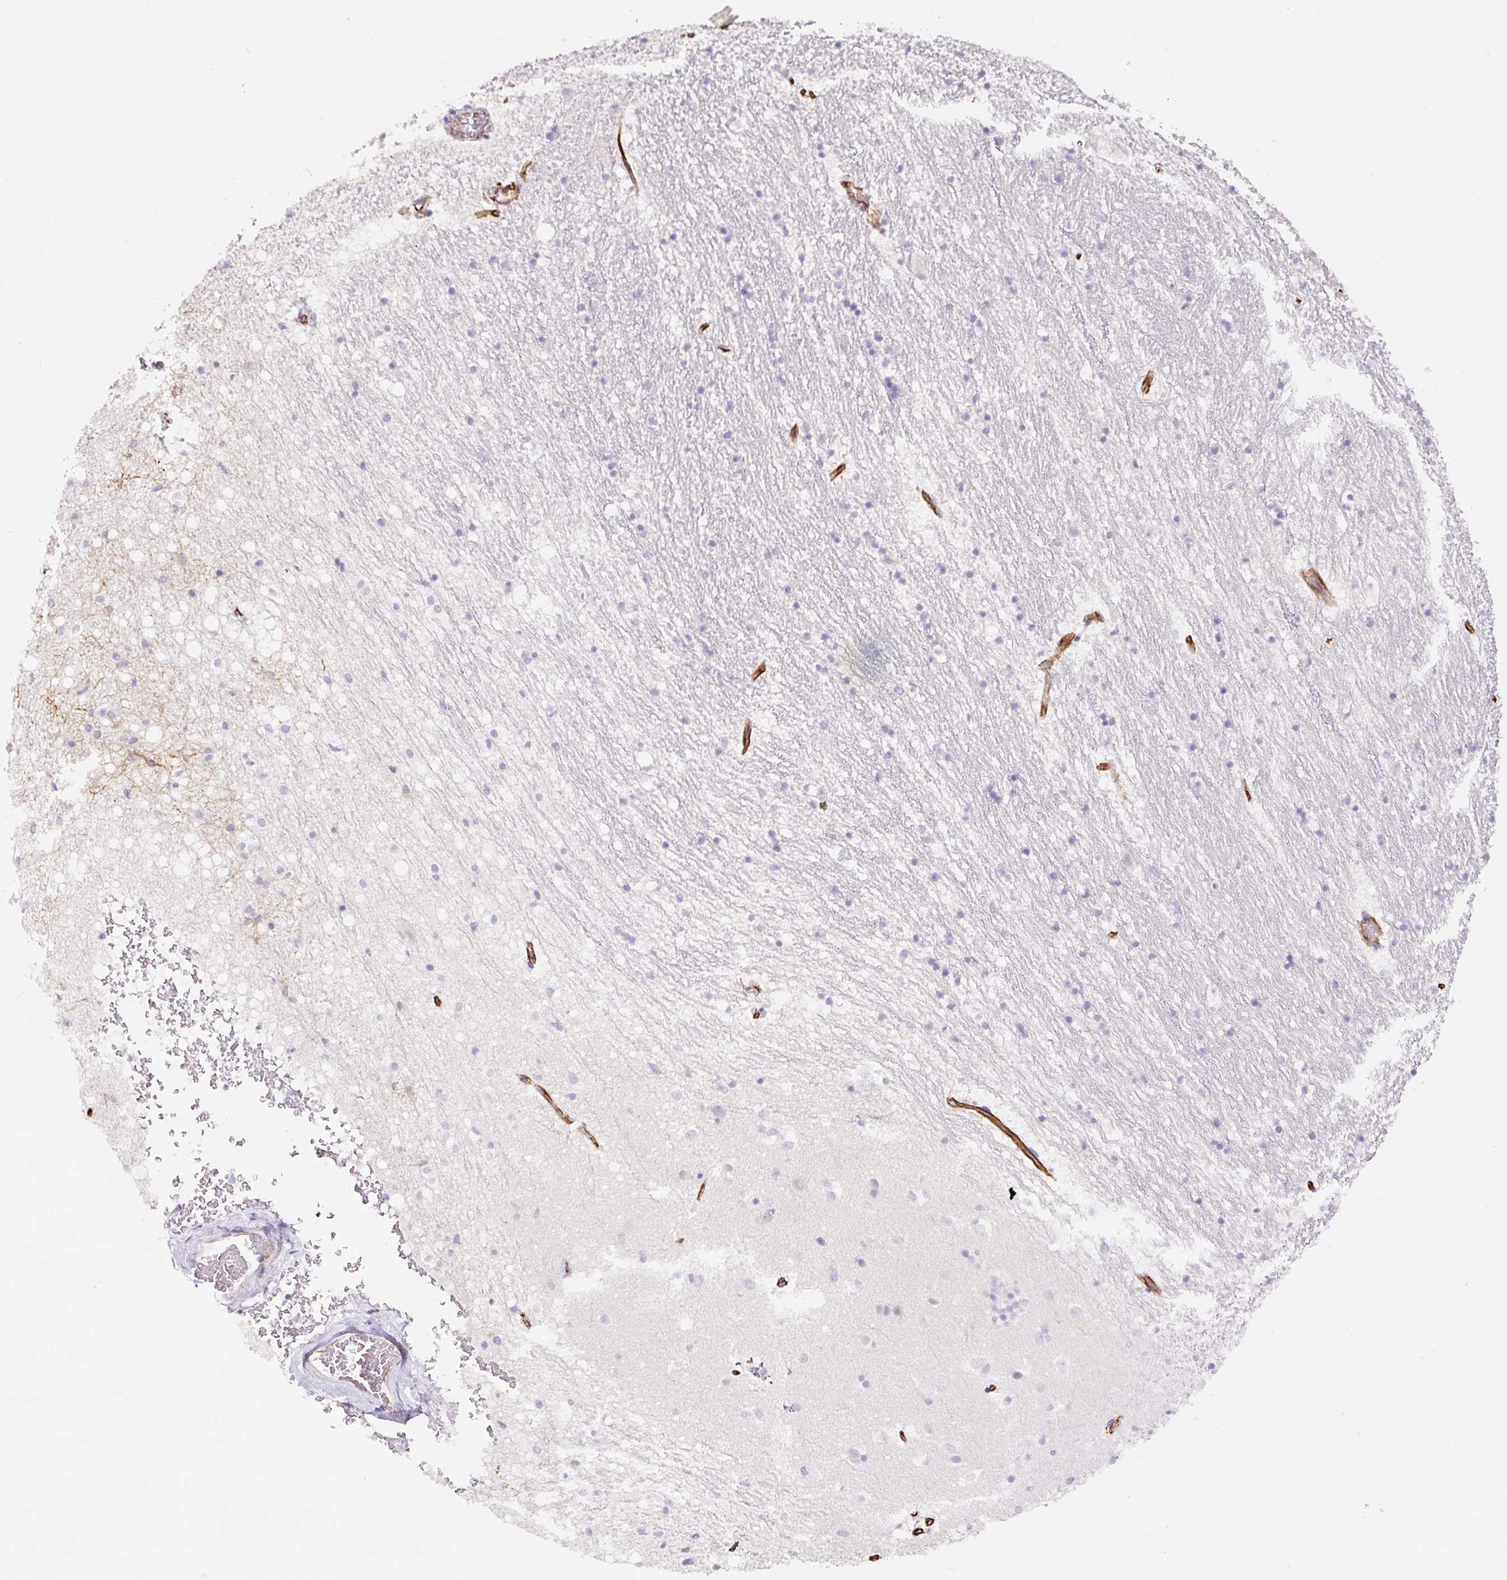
{"staining": {"intensity": "negative", "quantity": "none", "location": "none"}, "tissue": "caudate", "cell_type": "Glial cells", "image_type": "normal", "snomed": [{"axis": "morphology", "description": "Normal tissue, NOS"}, {"axis": "topography", "description": "Lateral ventricle wall"}], "caption": "Image shows no protein positivity in glial cells of benign caudate.", "gene": "NES", "patient": {"sex": "male", "age": 37}}